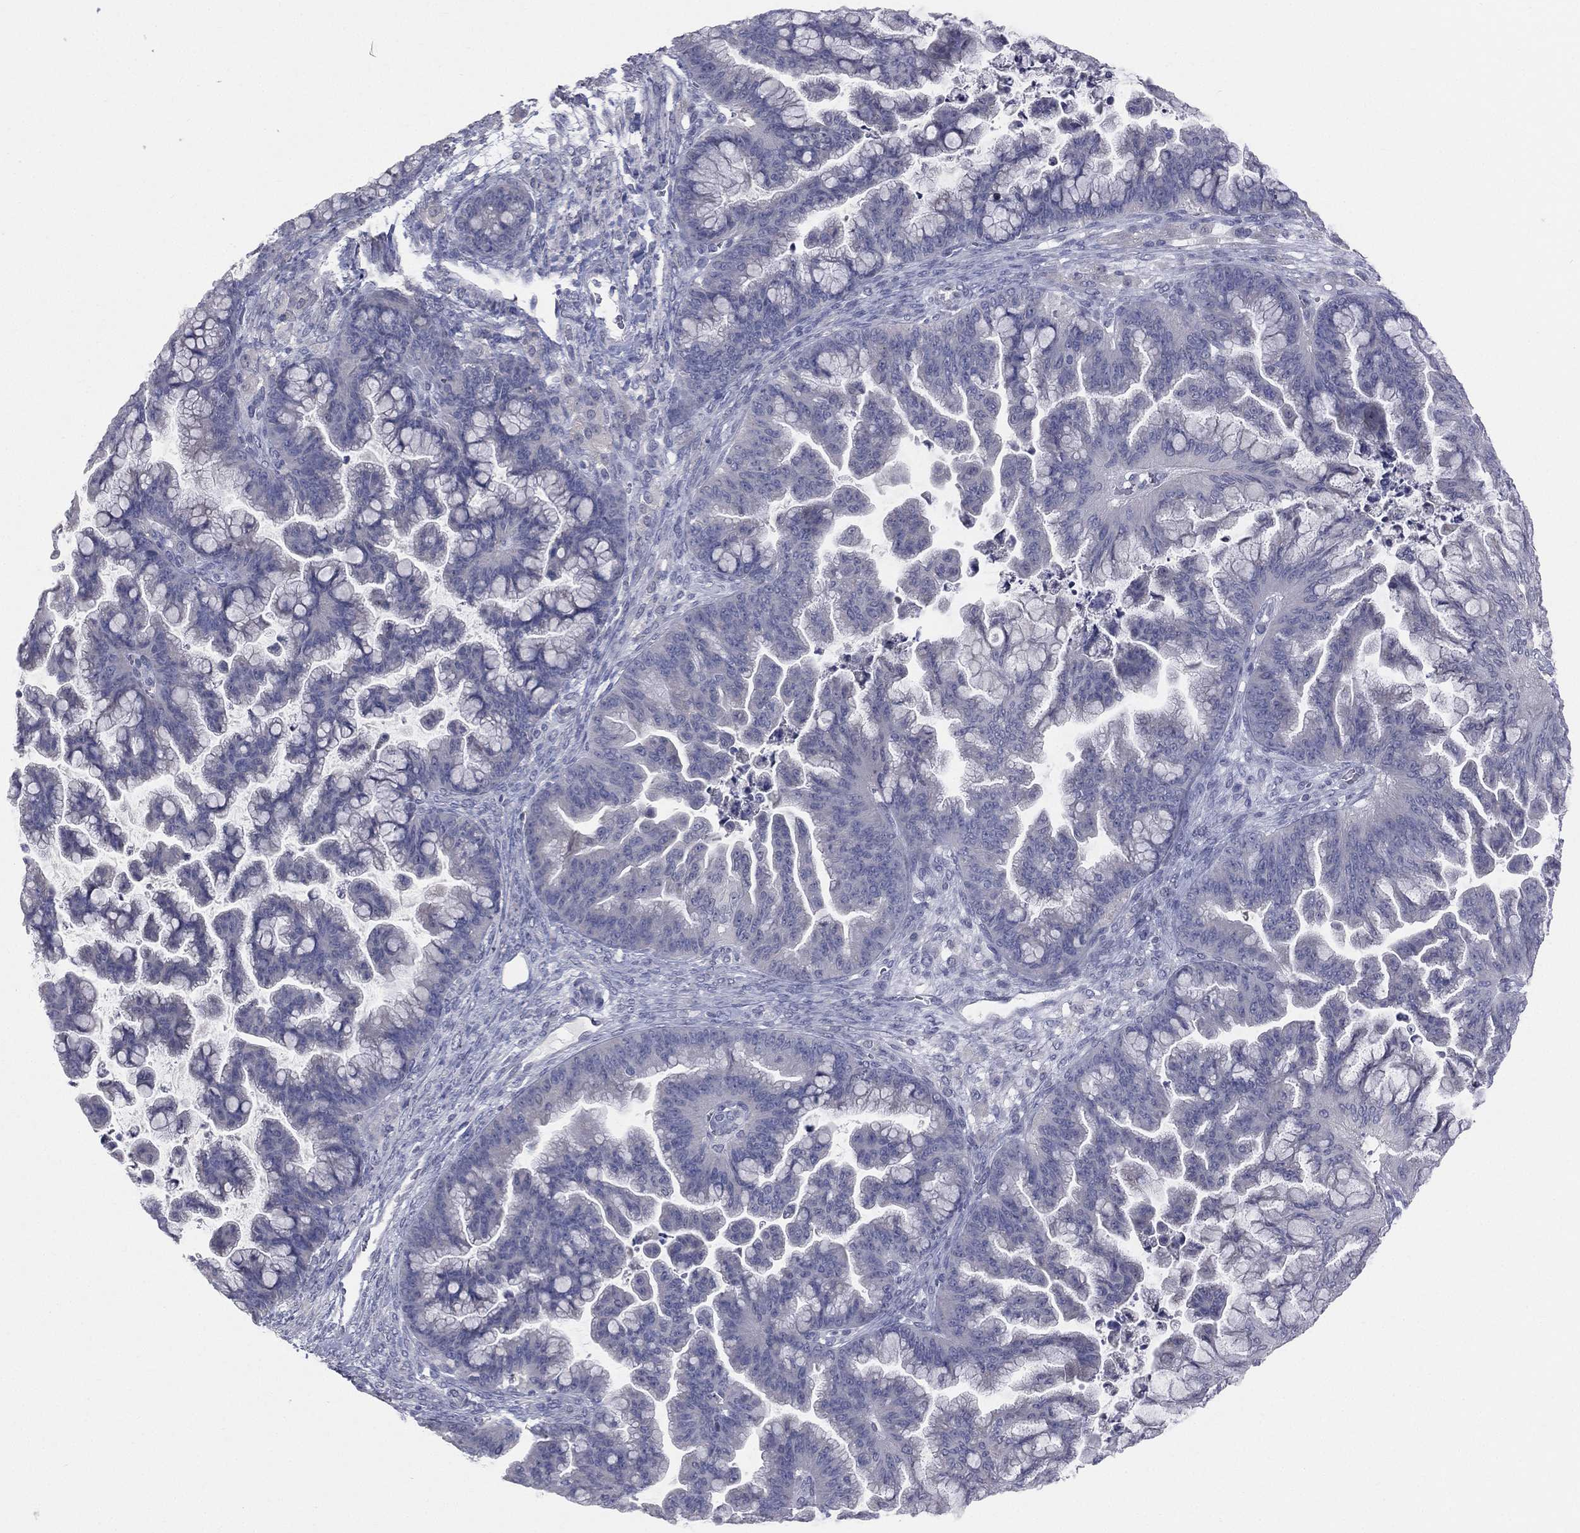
{"staining": {"intensity": "negative", "quantity": "none", "location": "none"}, "tissue": "ovarian cancer", "cell_type": "Tumor cells", "image_type": "cancer", "snomed": [{"axis": "morphology", "description": "Cystadenocarcinoma, mucinous, NOS"}, {"axis": "topography", "description": "Ovary"}], "caption": "Protein analysis of ovarian cancer (mucinous cystadenocarcinoma) exhibits no significant staining in tumor cells.", "gene": "DMKN", "patient": {"sex": "female", "age": 67}}